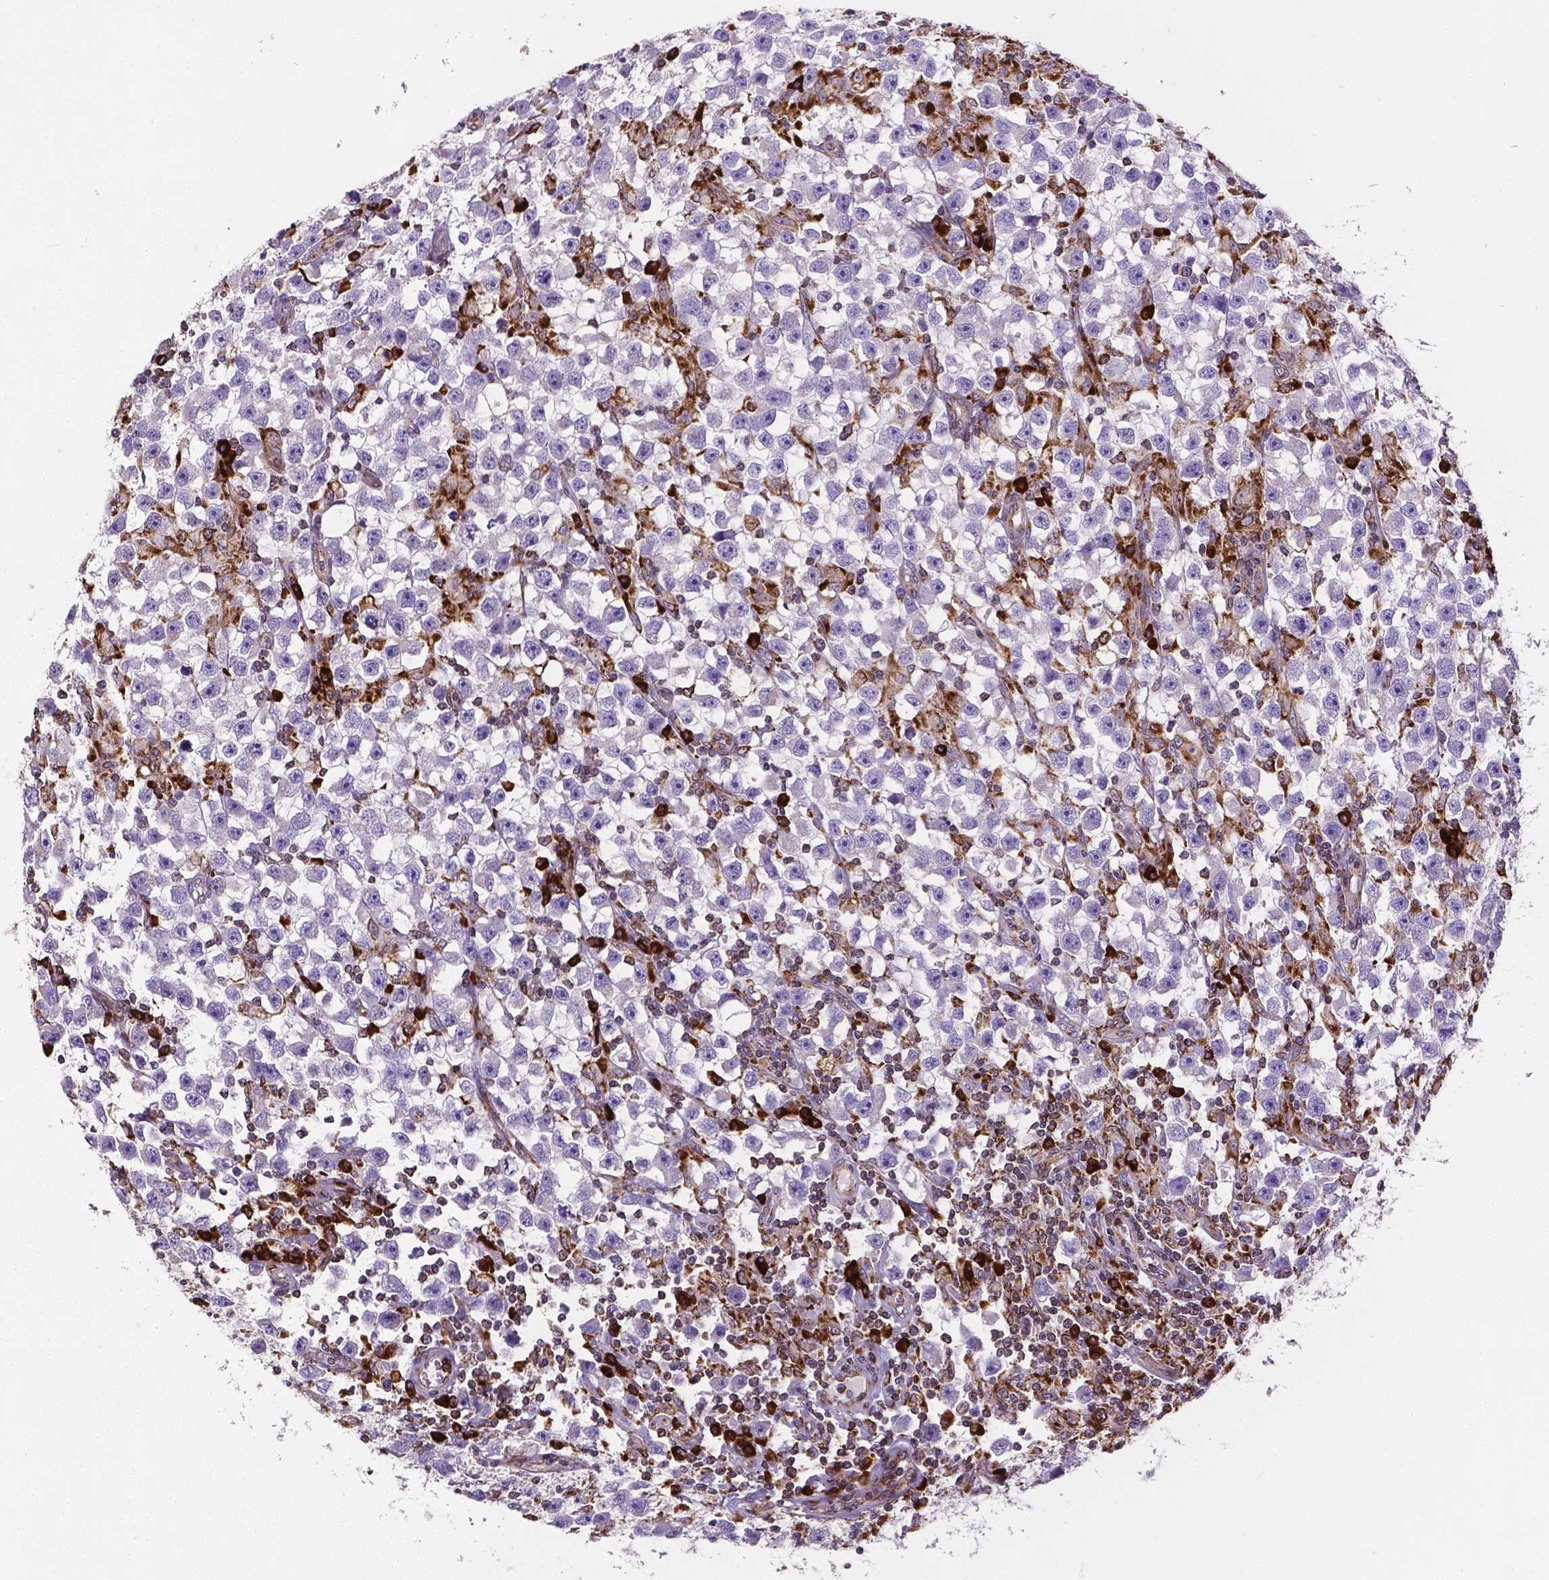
{"staining": {"intensity": "negative", "quantity": "none", "location": "none"}, "tissue": "testis cancer", "cell_type": "Tumor cells", "image_type": "cancer", "snomed": [{"axis": "morphology", "description": "Seminoma, NOS"}, {"axis": "topography", "description": "Testis"}], "caption": "Immunohistochemistry histopathology image of neoplastic tissue: testis cancer (seminoma) stained with DAB displays no significant protein expression in tumor cells.", "gene": "MTDH", "patient": {"sex": "male", "age": 33}}